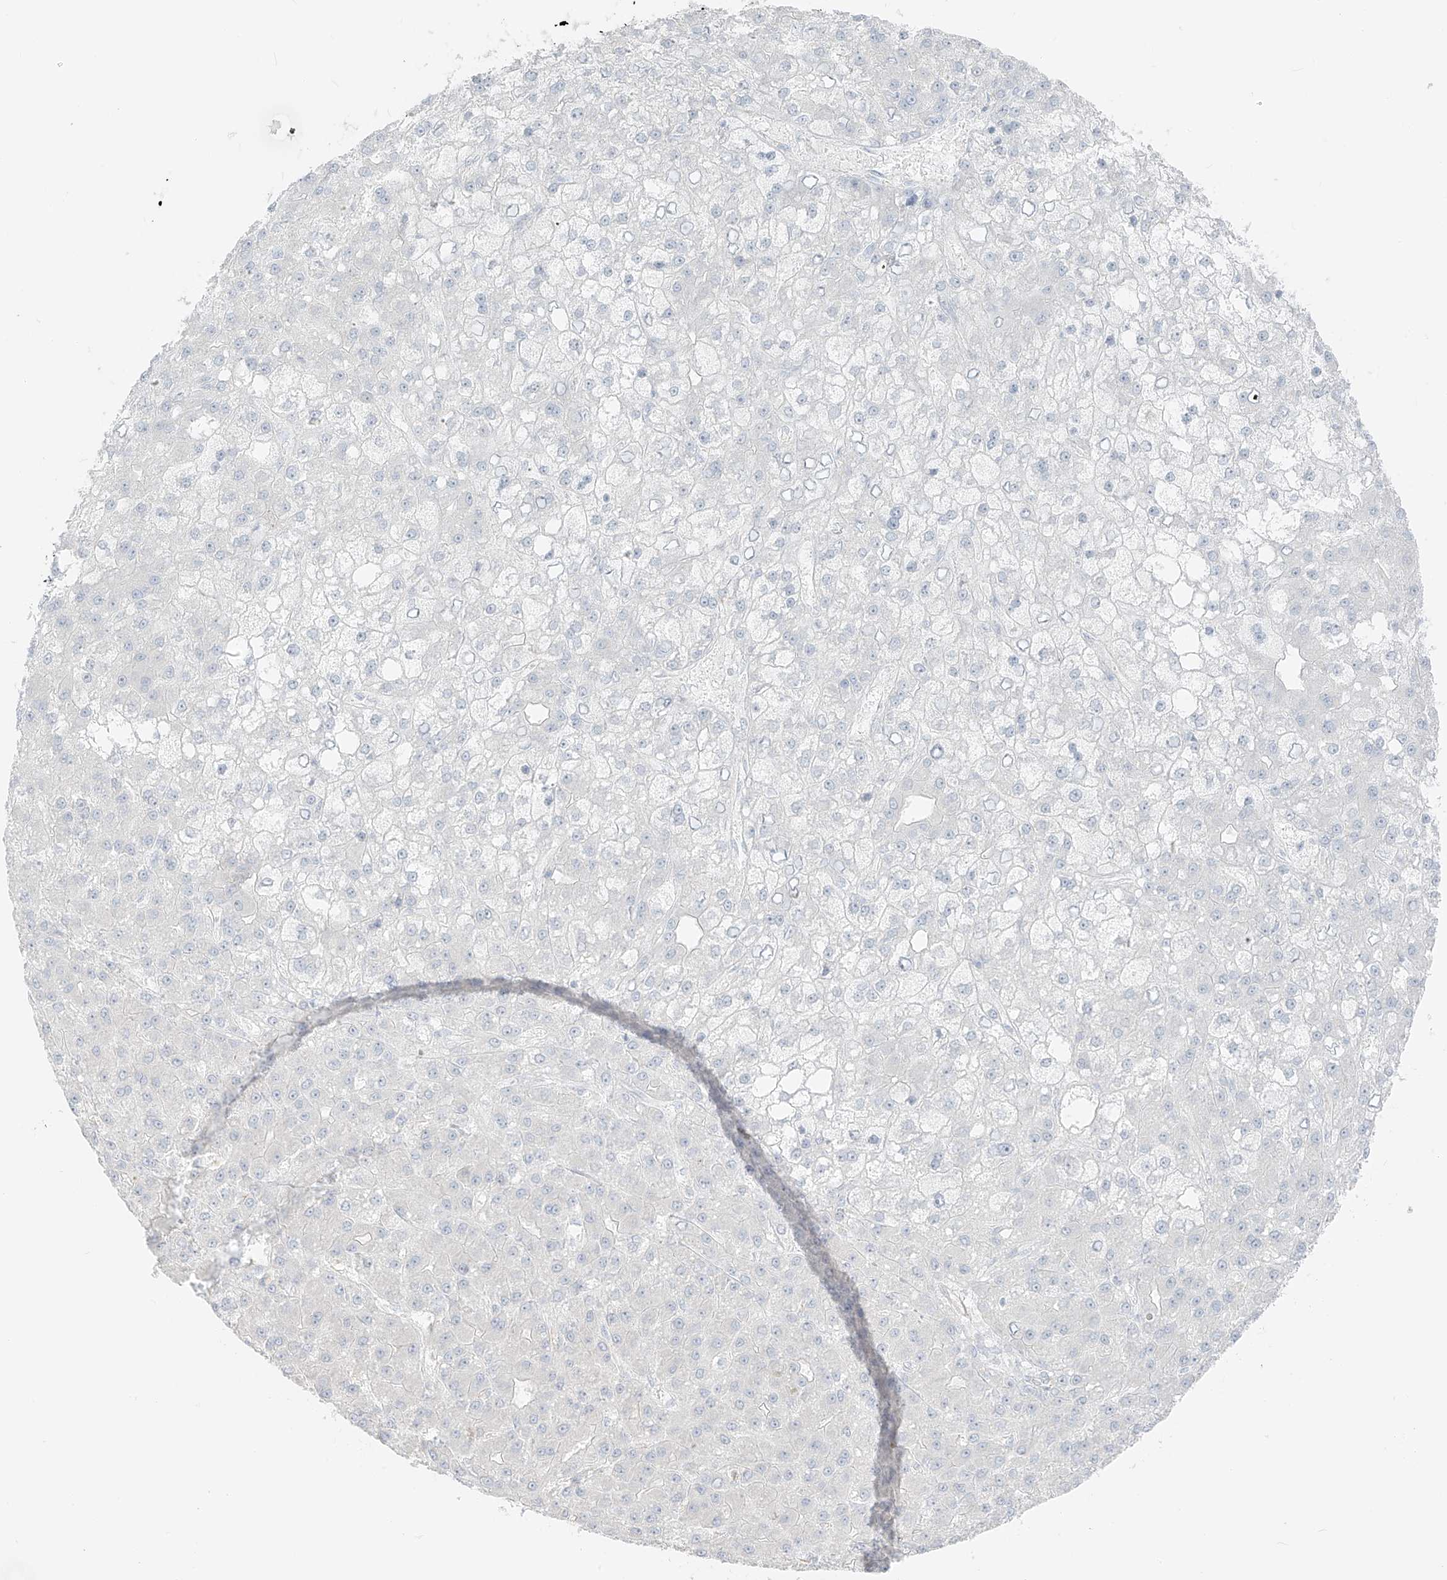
{"staining": {"intensity": "negative", "quantity": "none", "location": "none"}, "tissue": "liver cancer", "cell_type": "Tumor cells", "image_type": "cancer", "snomed": [{"axis": "morphology", "description": "Carcinoma, Hepatocellular, NOS"}, {"axis": "topography", "description": "Liver"}], "caption": "This is an immunohistochemistry (IHC) histopathology image of liver cancer (hepatocellular carcinoma). There is no staining in tumor cells.", "gene": "C11orf87", "patient": {"sex": "male", "age": 67}}